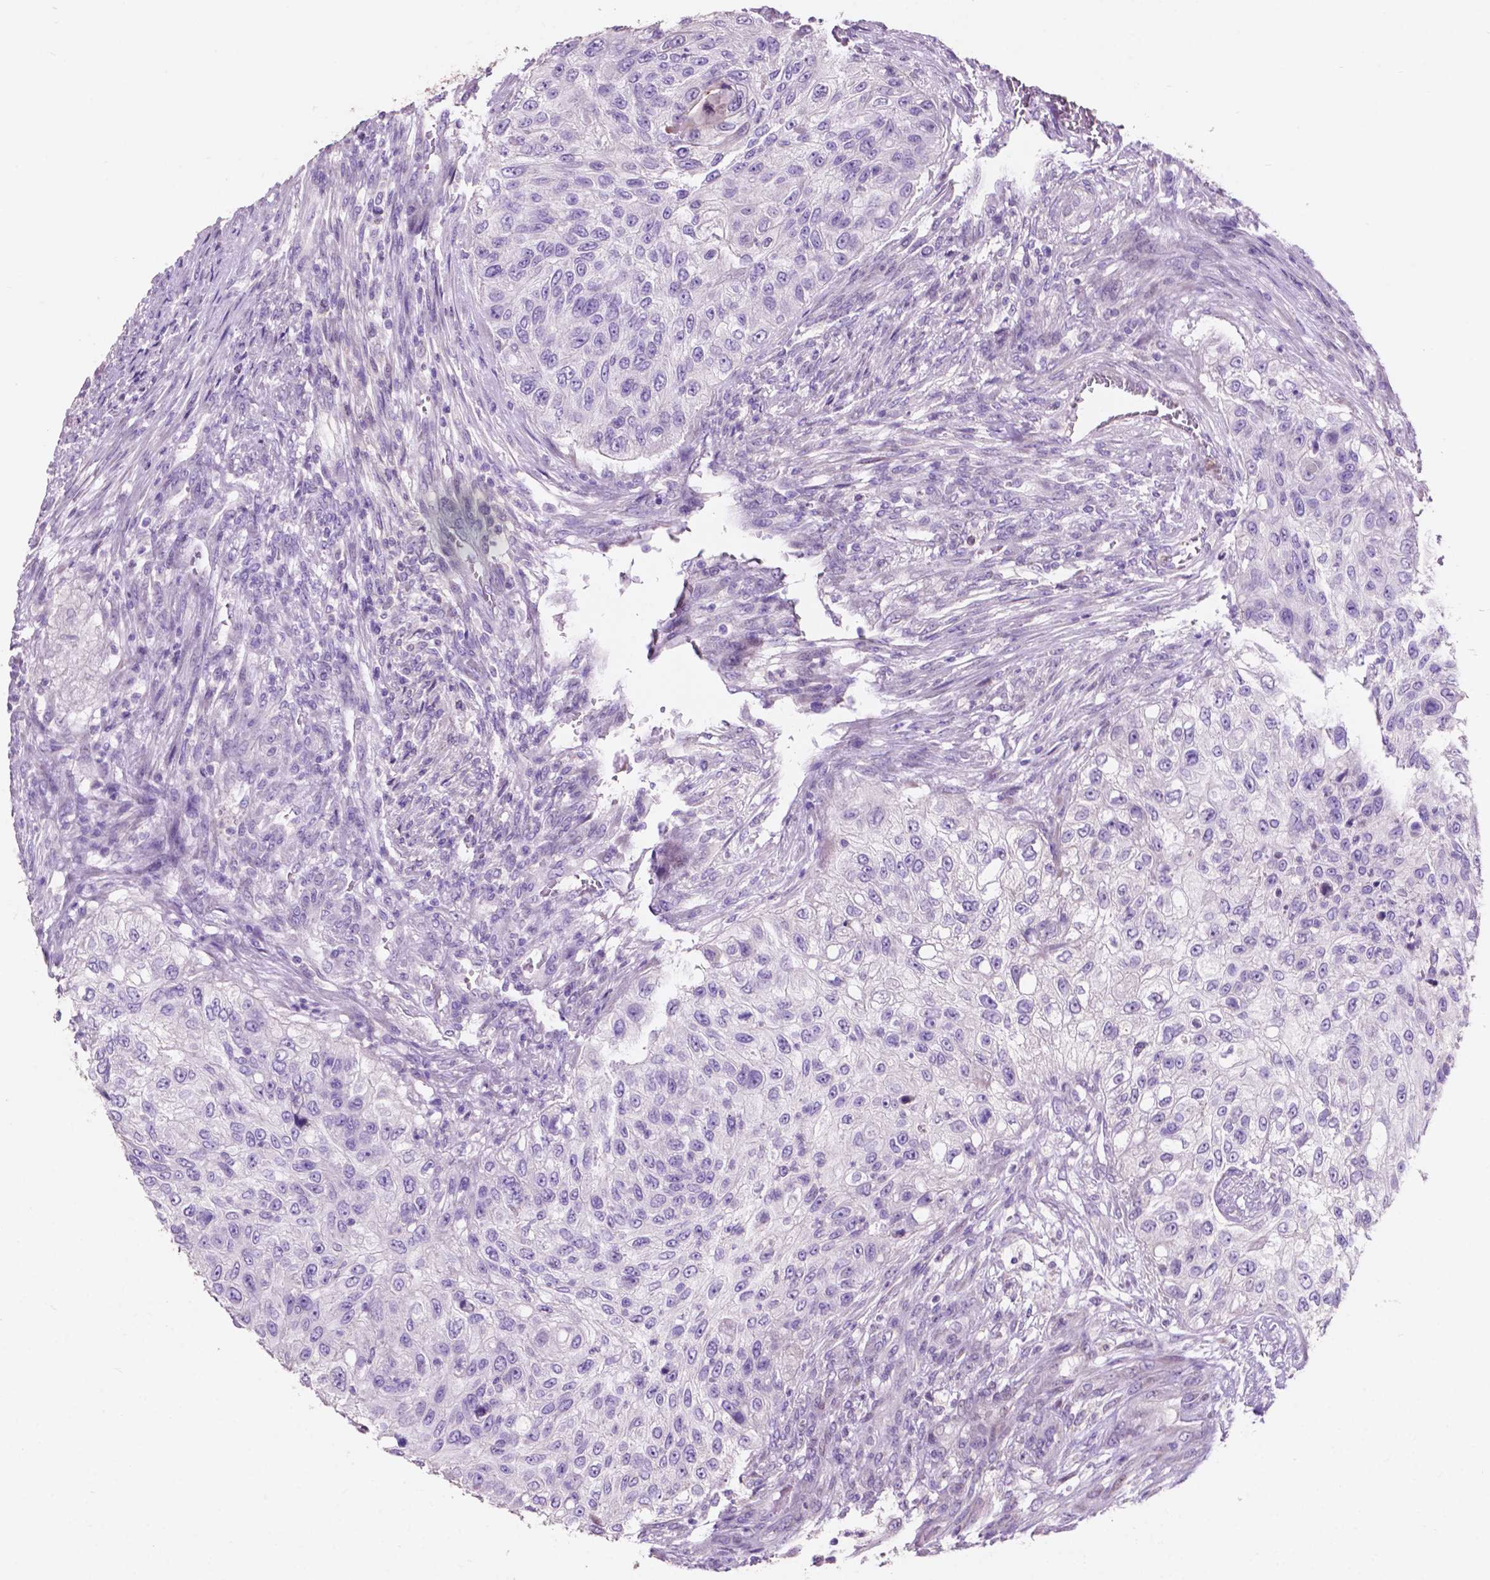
{"staining": {"intensity": "negative", "quantity": "none", "location": "none"}, "tissue": "urothelial cancer", "cell_type": "Tumor cells", "image_type": "cancer", "snomed": [{"axis": "morphology", "description": "Urothelial carcinoma, High grade"}, {"axis": "topography", "description": "Urinary bladder"}], "caption": "There is no significant expression in tumor cells of urothelial cancer.", "gene": "CLDN17", "patient": {"sex": "female", "age": 60}}